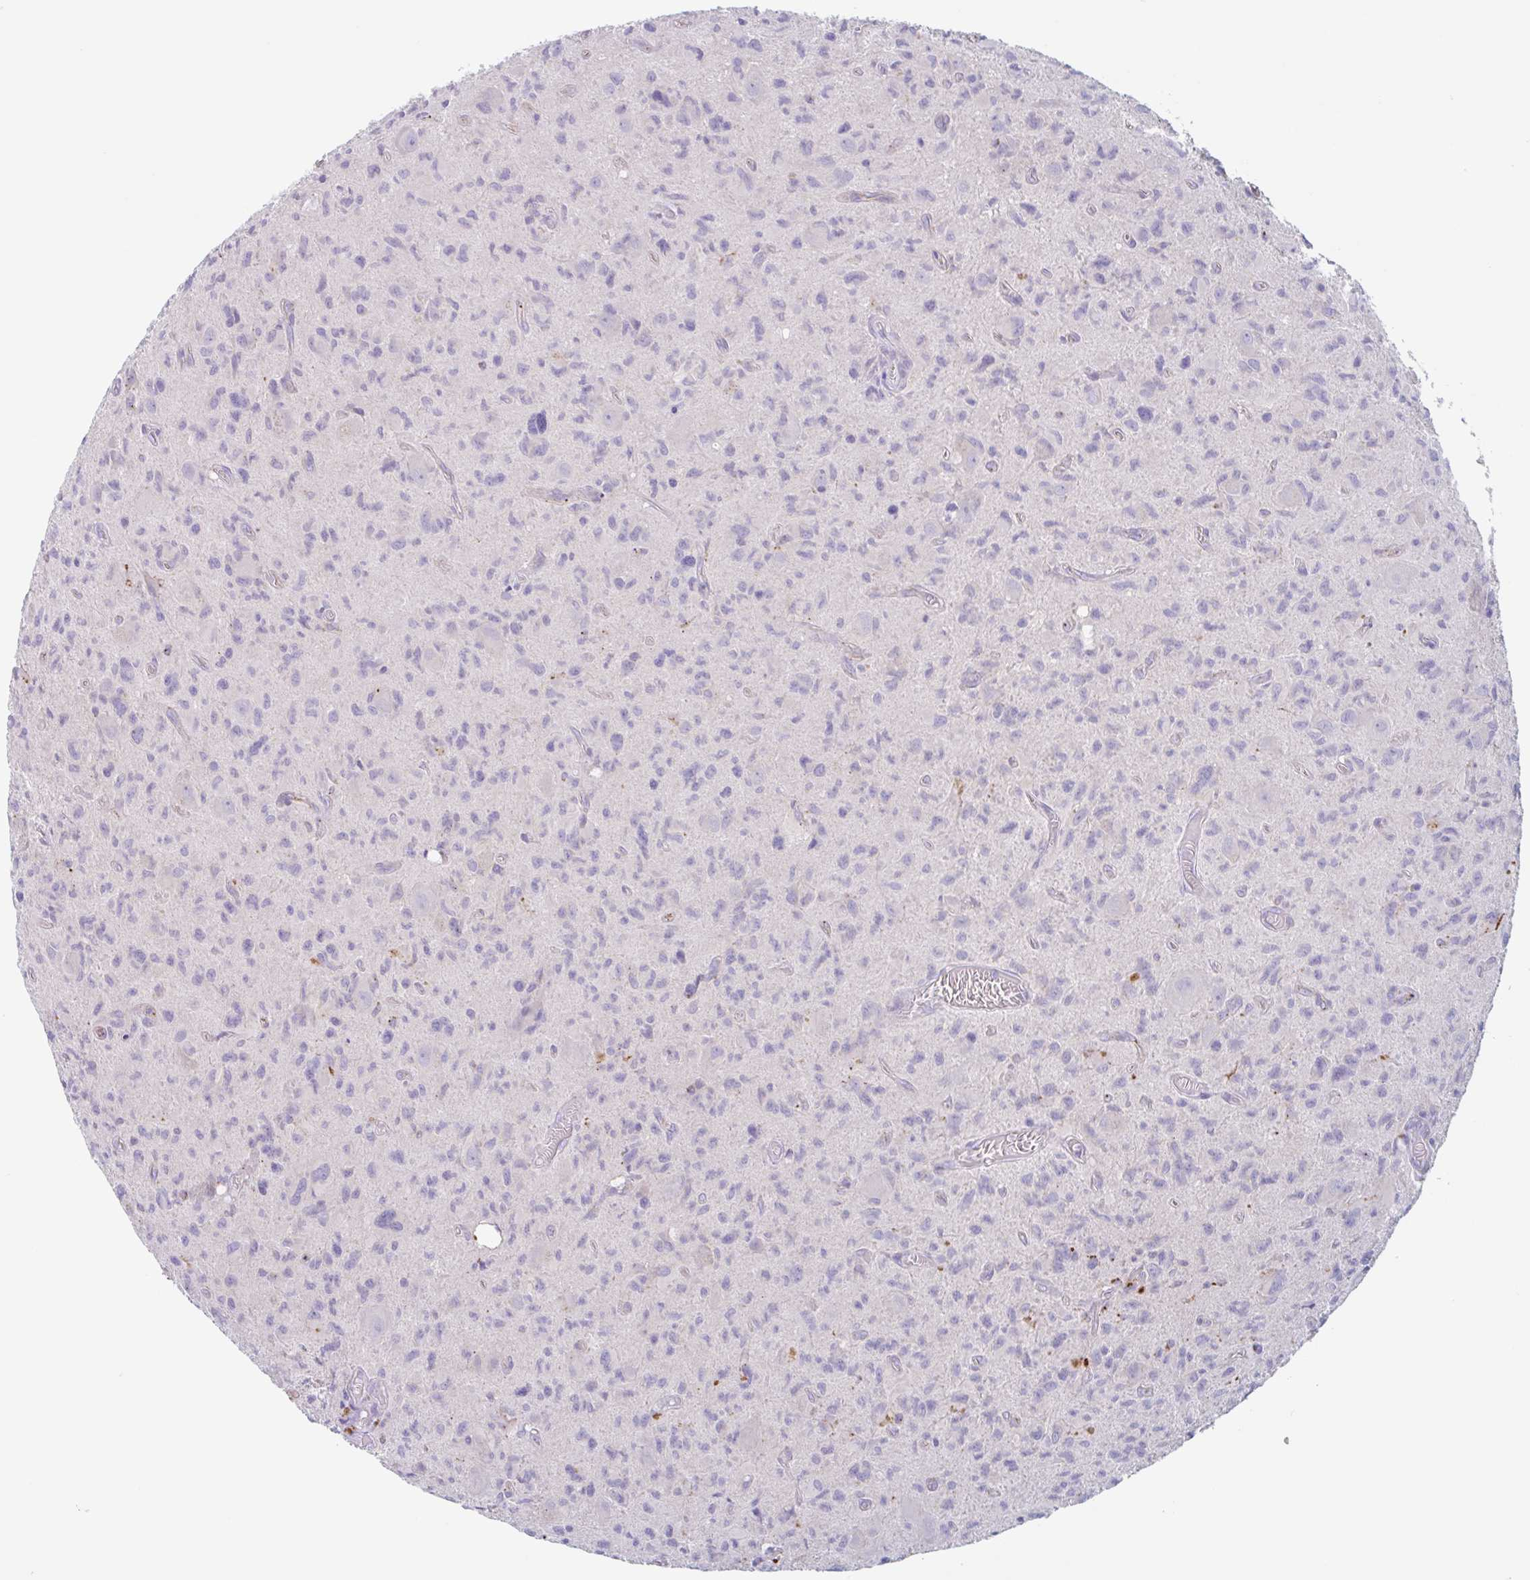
{"staining": {"intensity": "negative", "quantity": "none", "location": "none"}, "tissue": "glioma", "cell_type": "Tumor cells", "image_type": "cancer", "snomed": [{"axis": "morphology", "description": "Glioma, malignant, High grade"}, {"axis": "topography", "description": "Brain"}], "caption": "Immunohistochemistry image of human high-grade glioma (malignant) stained for a protein (brown), which shows no expression in tumor cells.", "gene": "LENG9", "patient": {"sex": "male", "age": 76}}